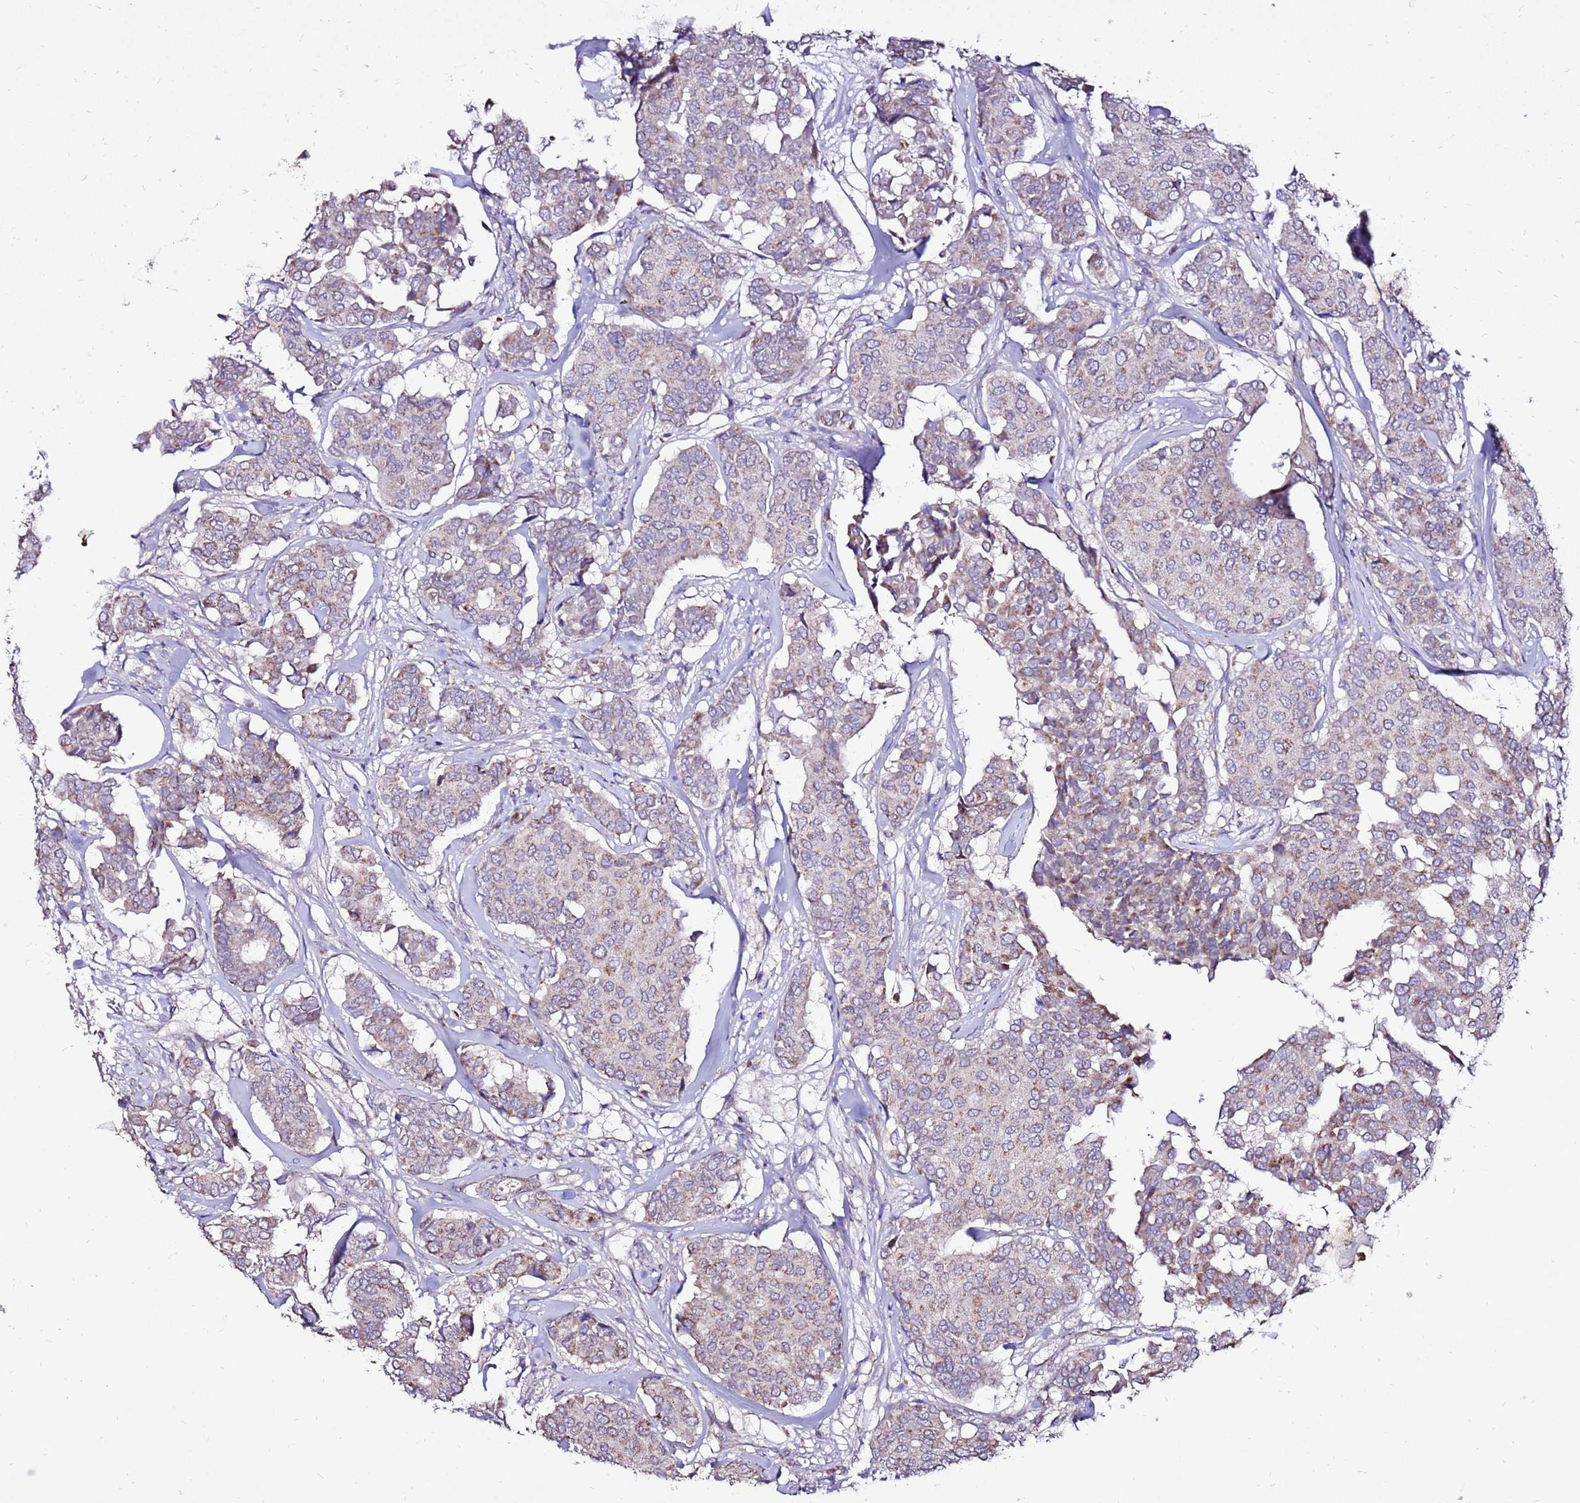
{"staining": {"intensity": "weak", "quantity": "25%-75%", "location": "cytoplasmic/membranous"}, "tissue": "breast cancer", "cell_type": "Tumor cells", "image_type": "cancer", "snomed": [{"axis": "morphology", "description": "Duct carcinoma"}, {"axis": "topography", "description": "Breast"}], "caption": "This histopathology image reveals breast cancer stained with IHC to label a protein in brown. The cytoplasmic/membranous of tumor cells show weak positivity for the protein. Nuclei are counter-stained blue.", "gene": "SPSB3", "patient": {"sex": "female", "age": 75}}